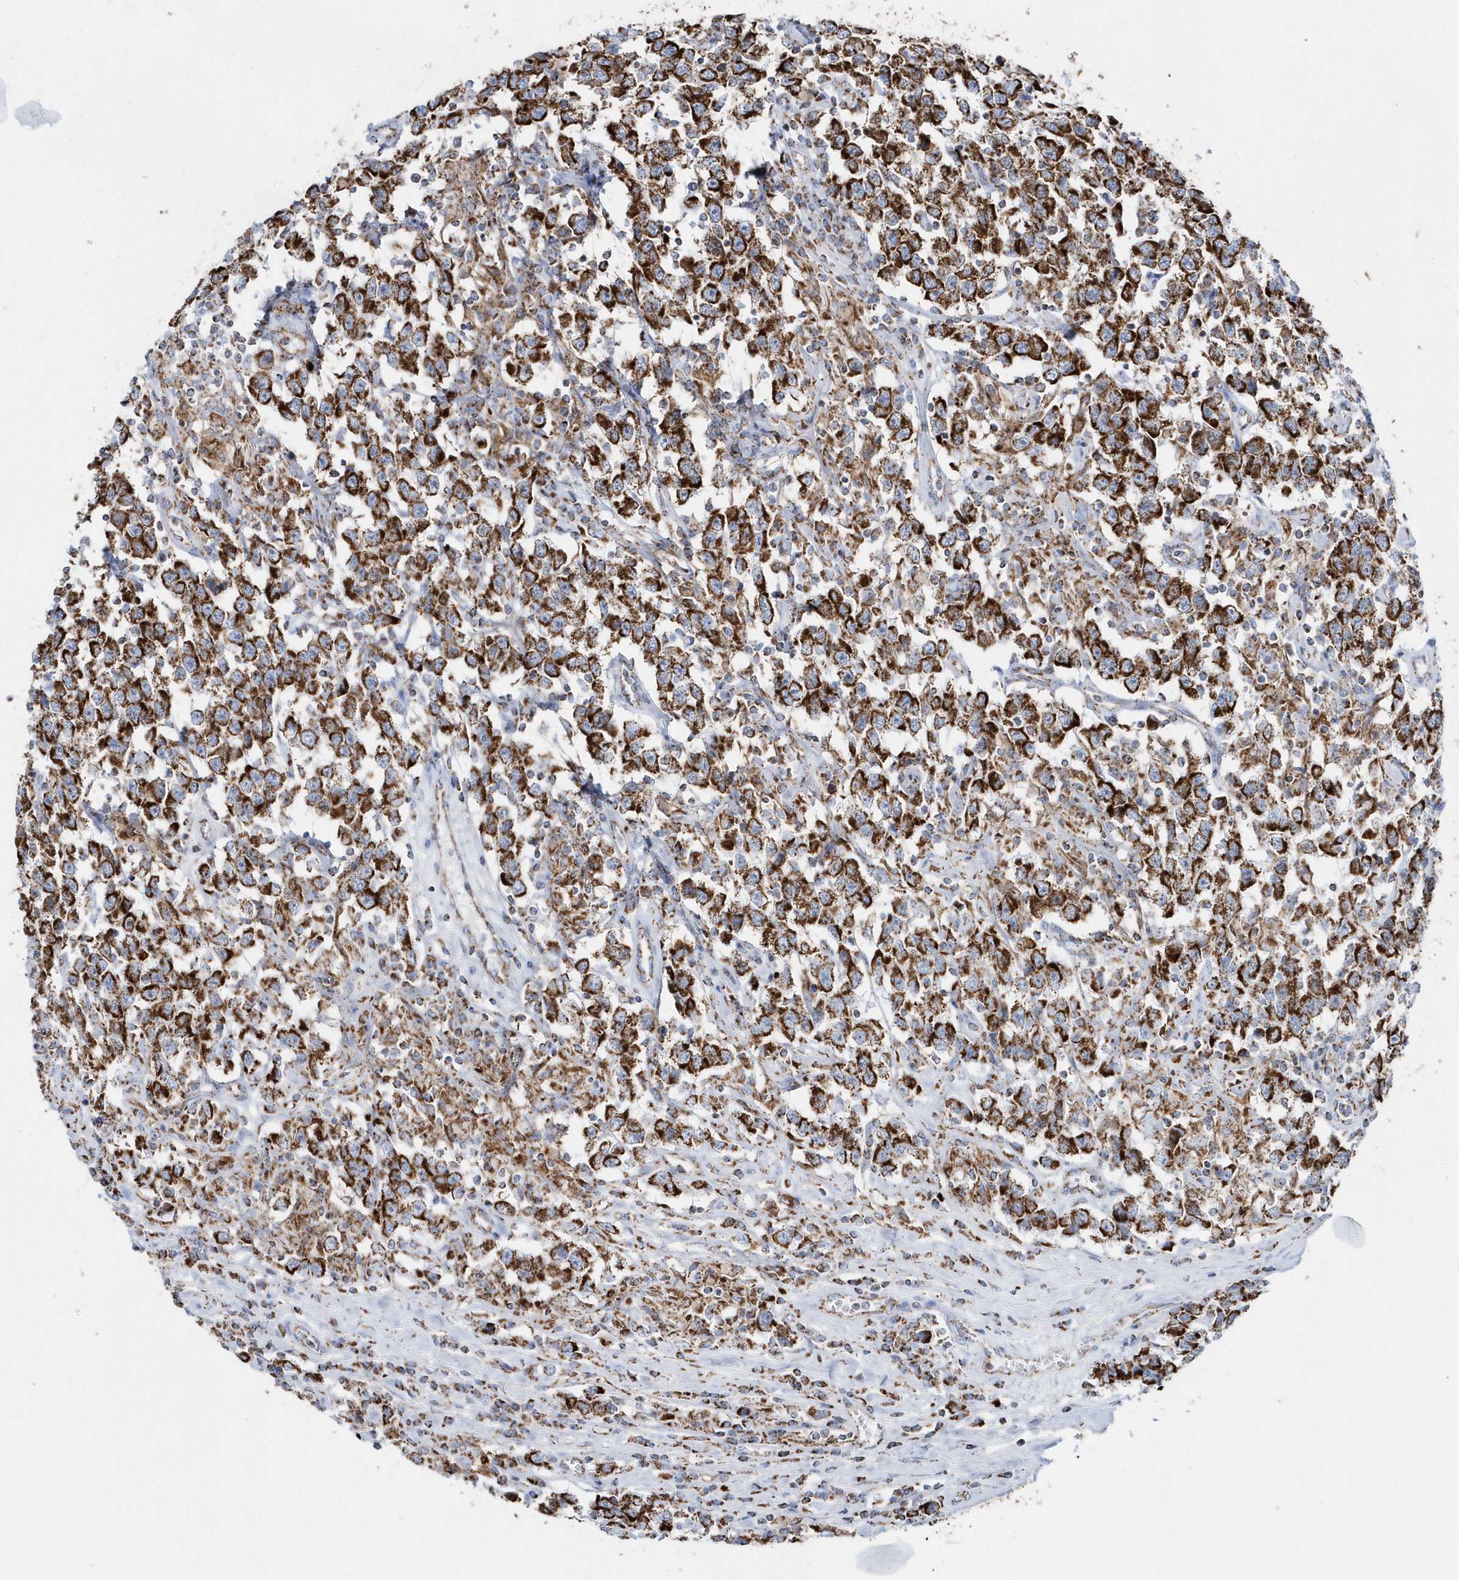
{"staining": {"intensity": "strong", "quantity": ">75%", "location": "cytoplasmic/membranous"}, "tissue": "testis cancer", "cell_type": "Tumor cells", "image_type": "cancer", "snomed": [{"axis": "morphology", "description": "Seminoma, NOS"}, {"axis": "topography", "description": "Testis"}], "caption": "IHC image of human seminoma (testis) stained for a protein (brown), which shows high levels of strong cytoplasmic/membranous positivity in approximately >75% of tumor cells.", "gene": "TMCO6", "patient": {"sex": "male", "age": 41}}